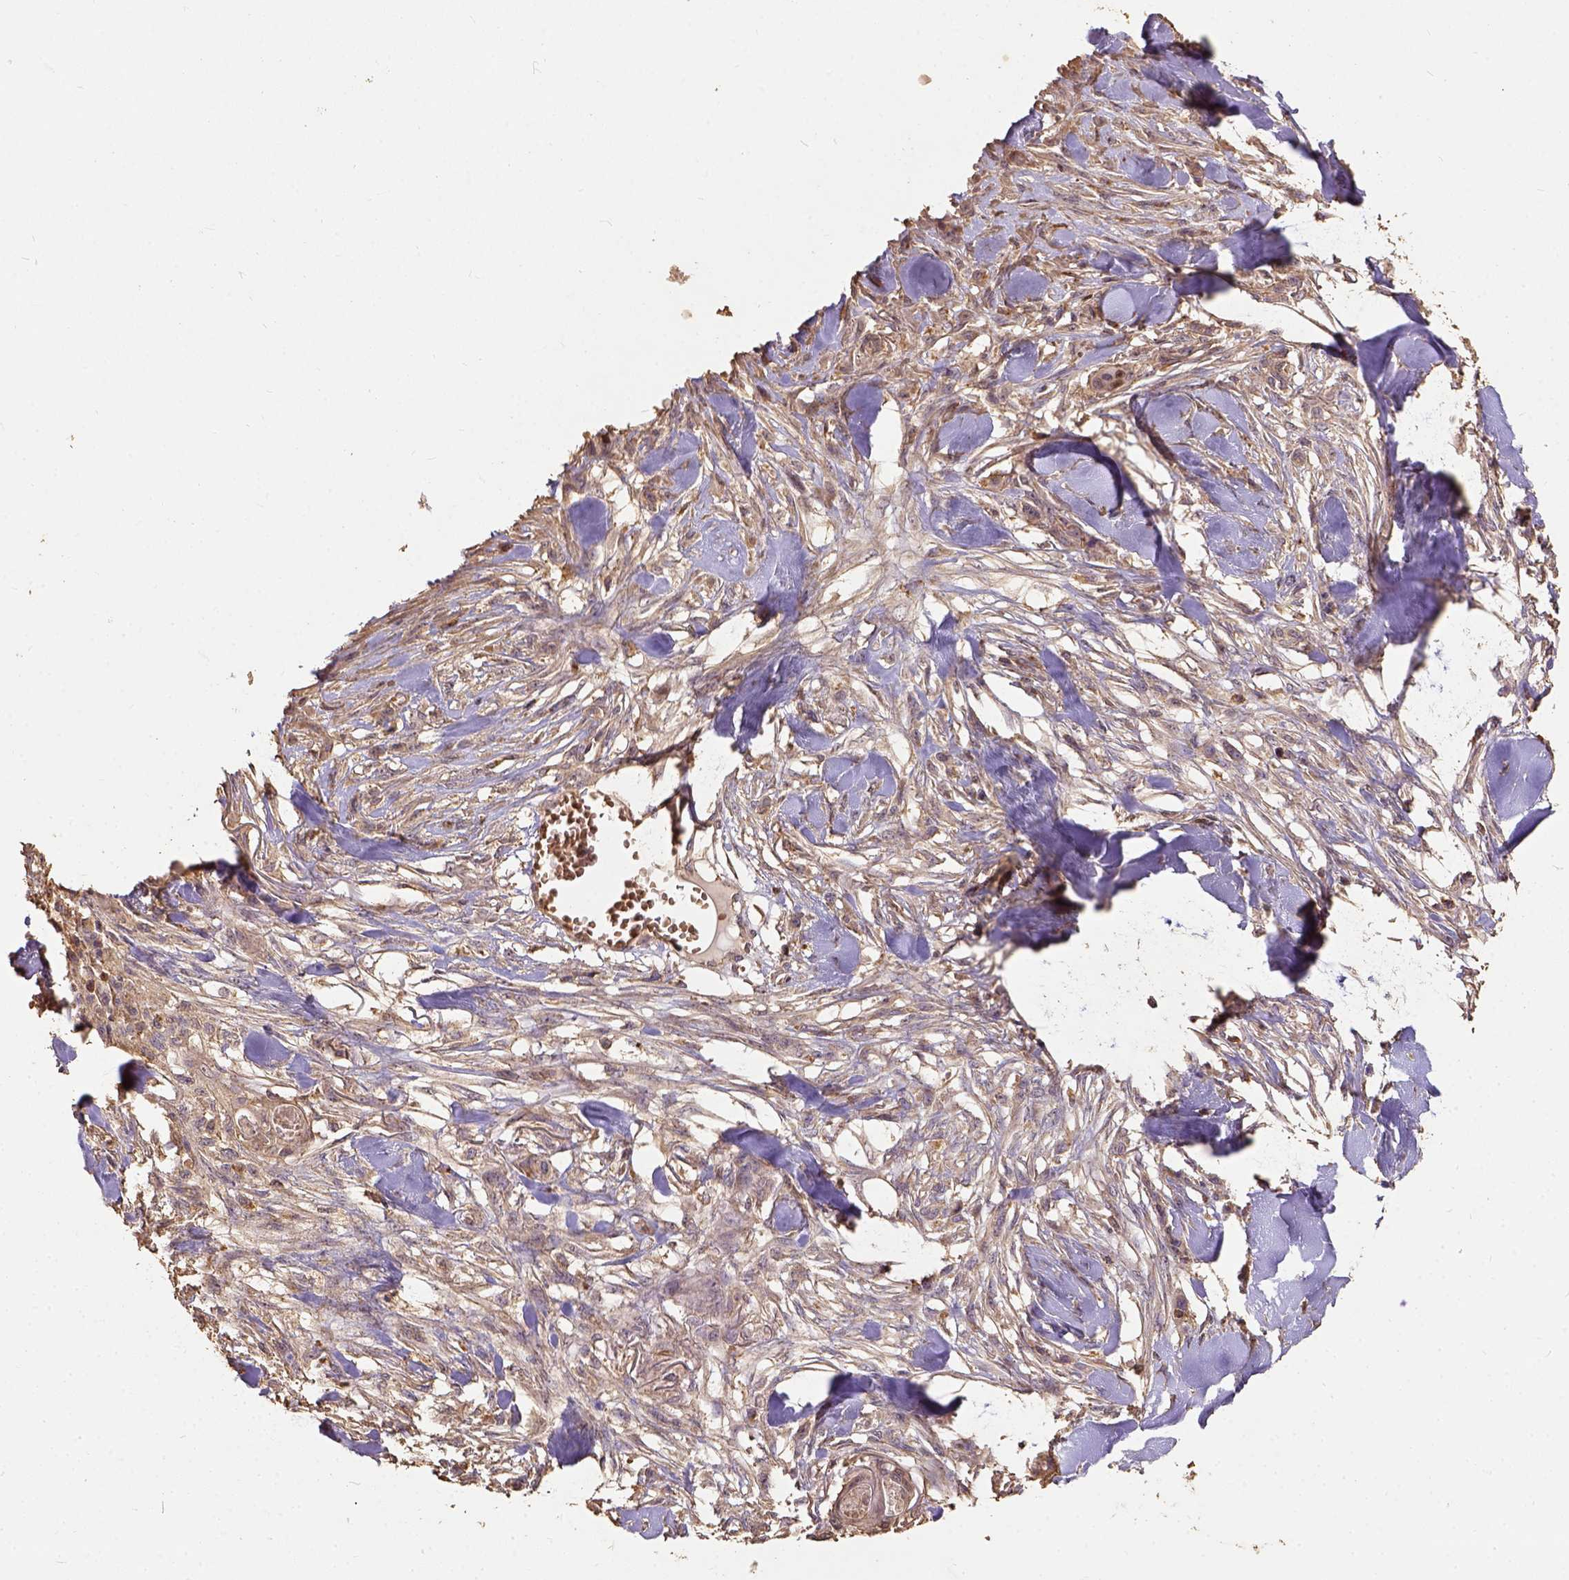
{"staining": {"intensity": "moderate", "quantity": "25%-75%", "location": "cytoplasmic/membranous"}, "tissue": "skin cancer", "cell_type": "Tumor cells", "image_type": "cancer", "snomed": [{"axis": "morphology", "description": "Squamous cell carcinoma, NOS"}, {"axis": "topography", "description": "Skin"}], "caption": "Immunohistochemical staining of squamous cell carcinoma (skin) demonstrates medium levels of moderate cytoplasmic/membranous protein staining in approximately 25%-75% of tumor cells.", "gene": "ATP1B3", "patient": {"sex": "male", "age": 79}}